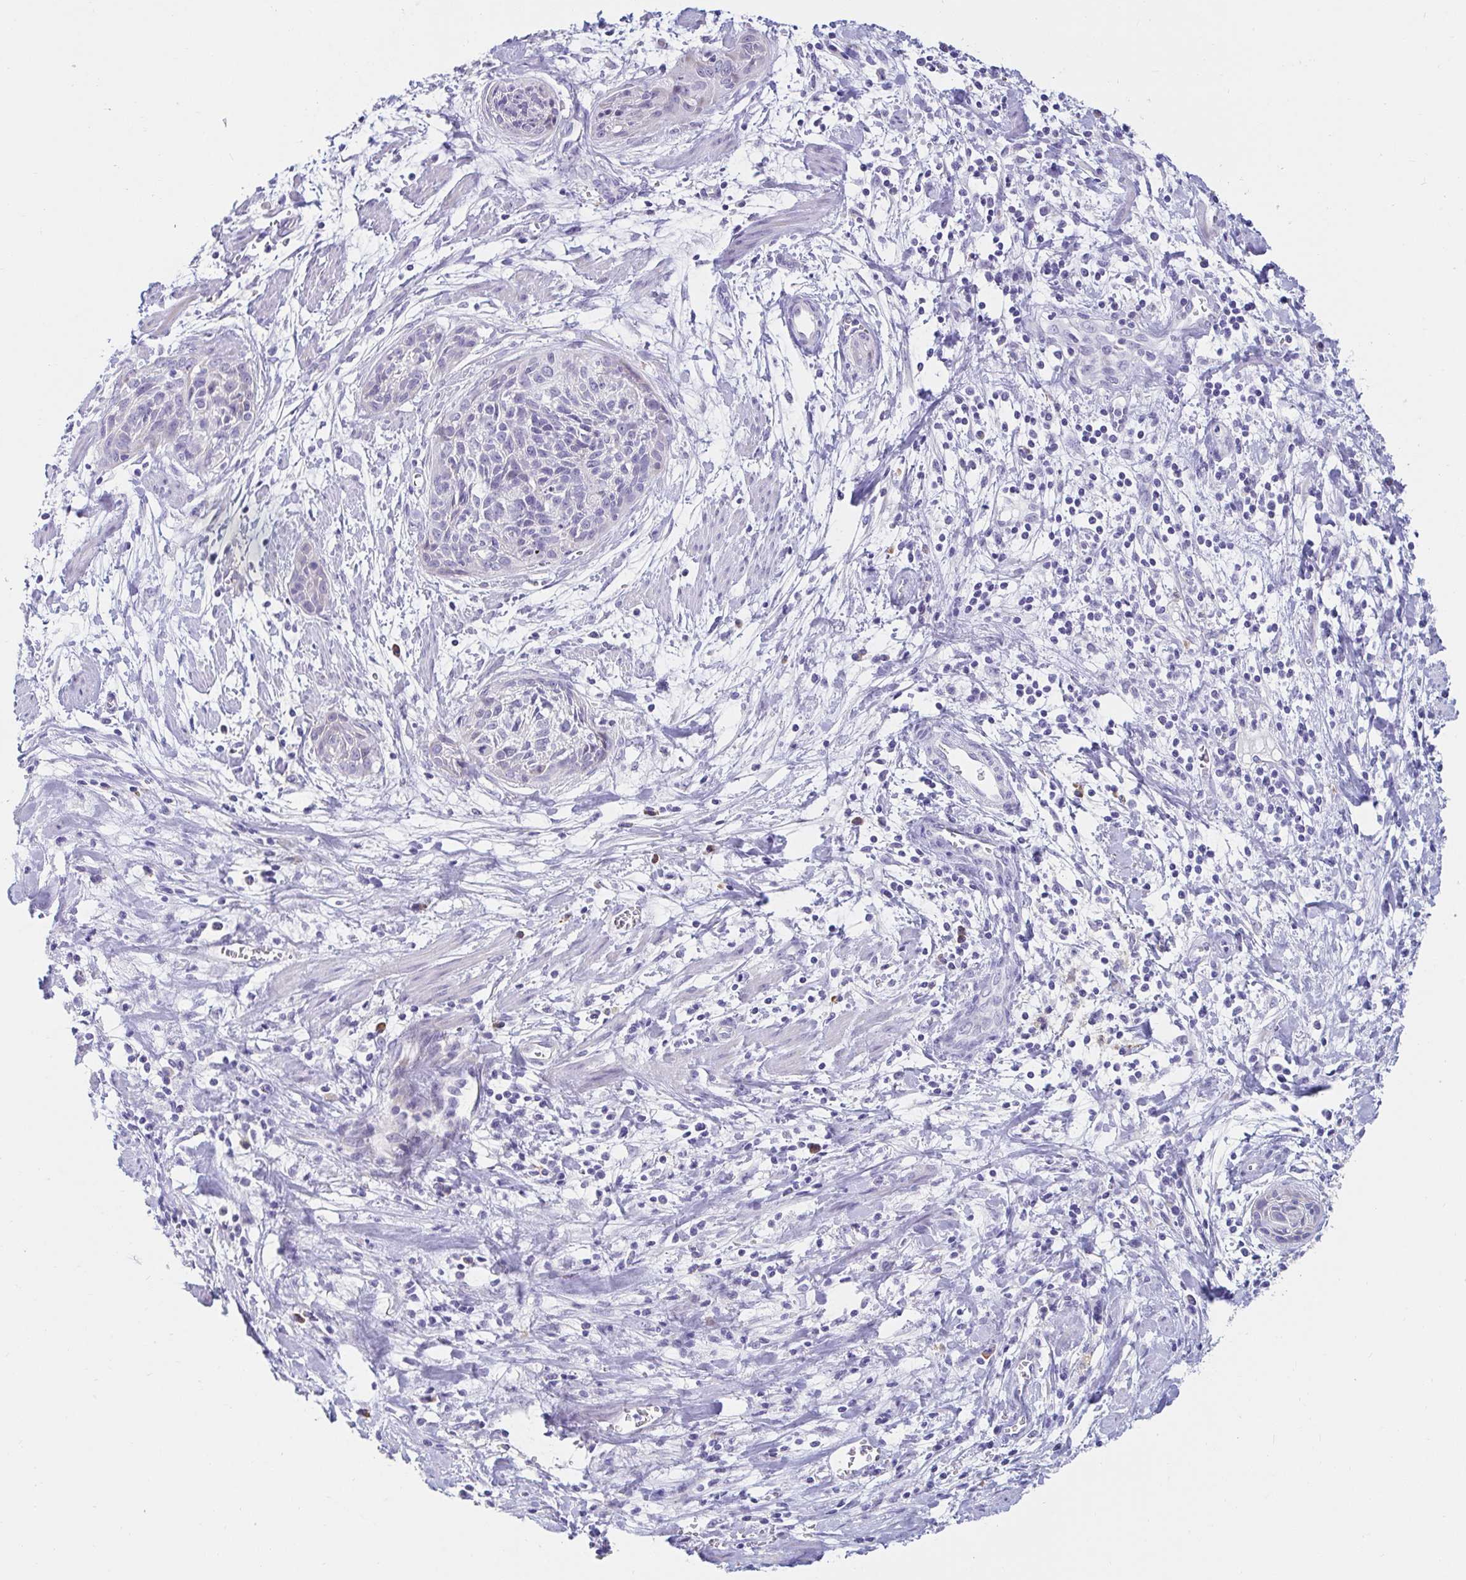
{"staining": {"intensity": "negative", "quantity": "none", "location": "none"}, "tissue": "cervical cancer", "cell_type": "Tumor cells", "image_type": "cancer", "snomed": [{"axis": "morphology", "description": "Squamous cell carcinoma, NOS"}, {"axis": "topography", "description": "Cervix"}], "caption": "Squamous cell carcinoma (cervical) stained for a protein using immunohistochemistry (IHC) demonstrates no positivity tumor cells.", "gene": "C4orf17", "patient": {"sex": "female", "age": 55}}